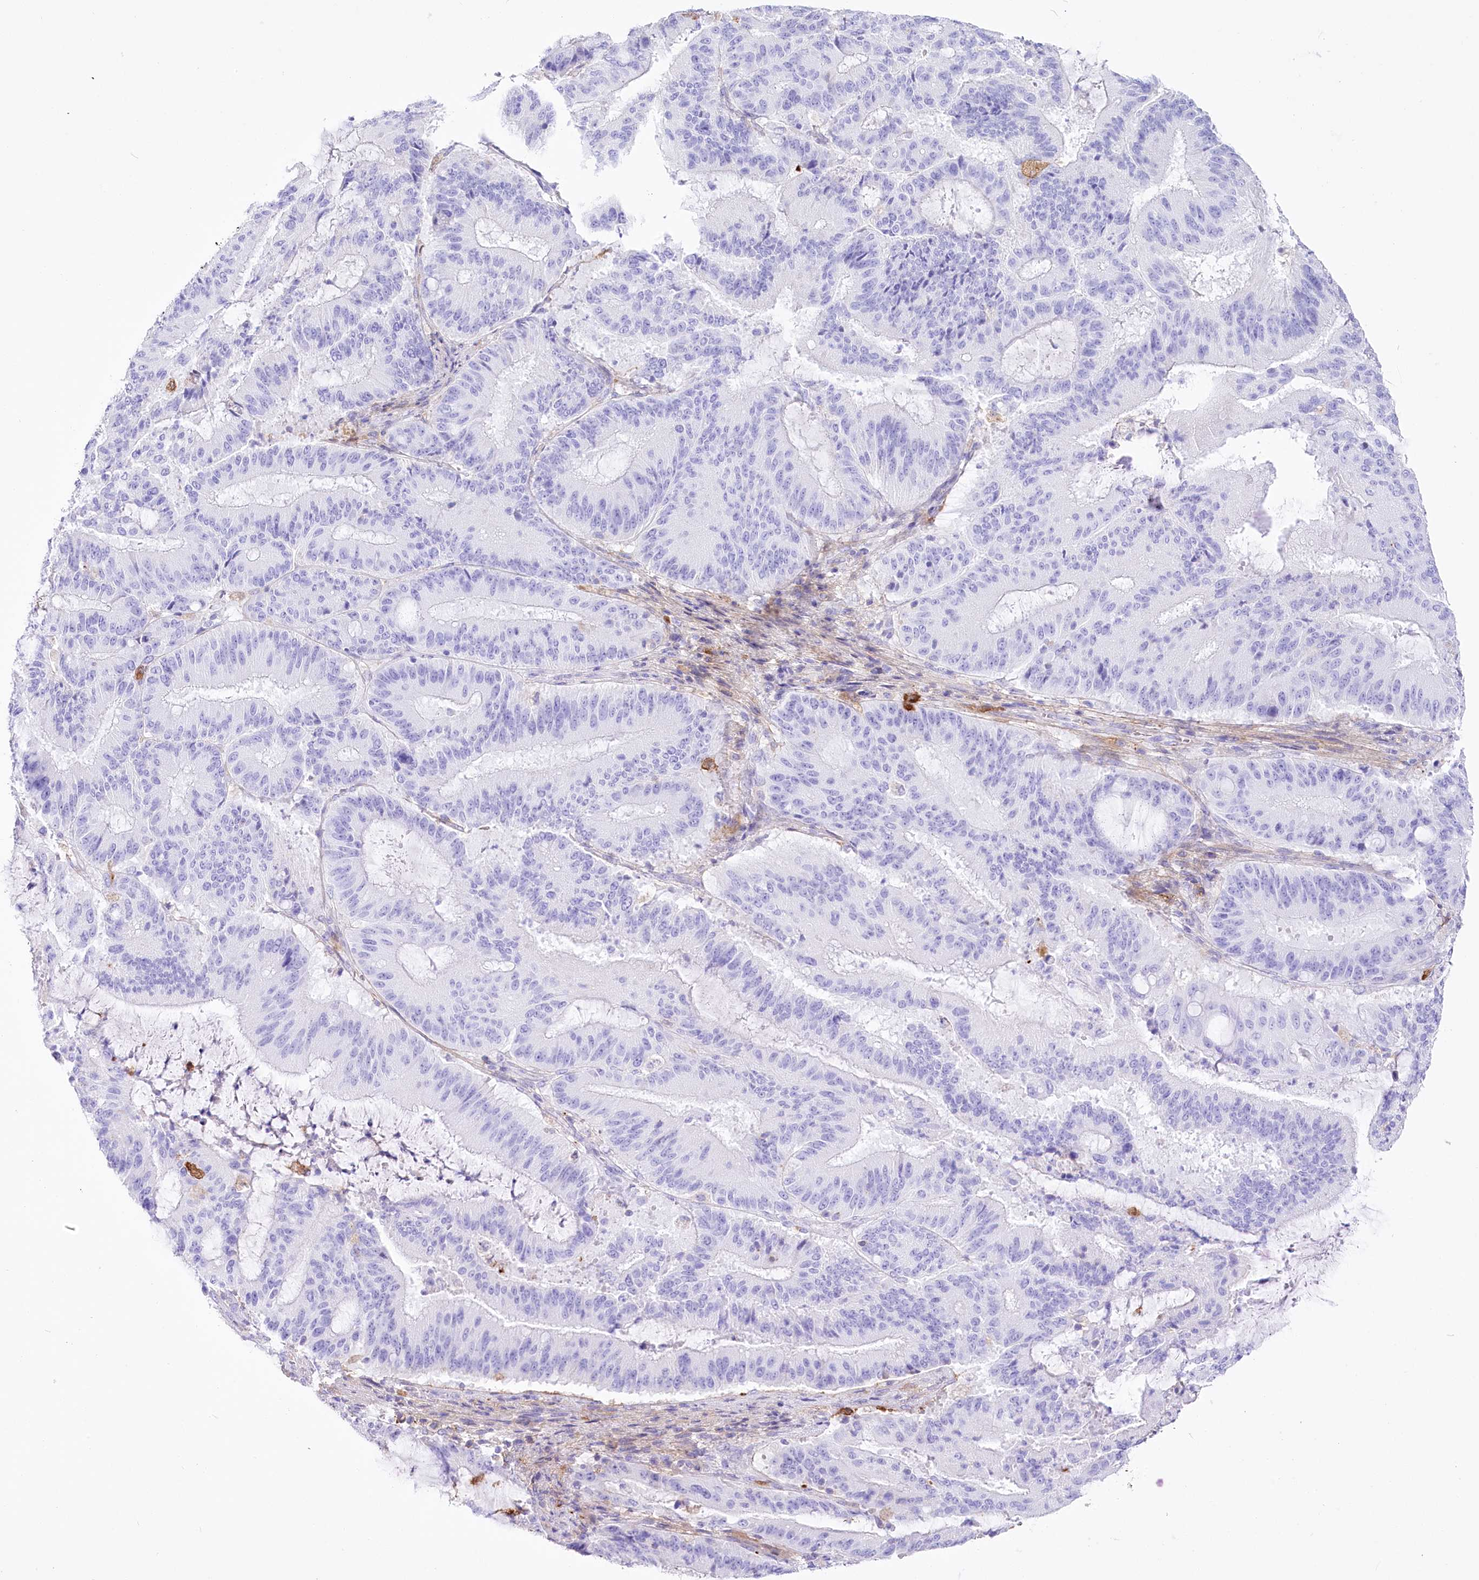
{"staining": {"intensity": "negative", "quantity": "none", "location": "none"}, "tissue": "liver cancer", "cell_type": "Tumor cells", "image_type": "cancer", "snomed": [{"axis": "morphology", "description": "Normal tissue, NOS"}, {"axis": "morphology", "description": "Cholangiocarcinoma"}, {"axis": "topography", "description": "Liver"}, {"axis": "topography", "description": "Peripheral nerve tissue"}], "caption": "This is an immunohistochemistry micrograph of cholangiocarcinoma (liver). There is no positivity in tumor cells.", "gene": "DNAJC19", "patient": {"sex": "female", "age": 73}}